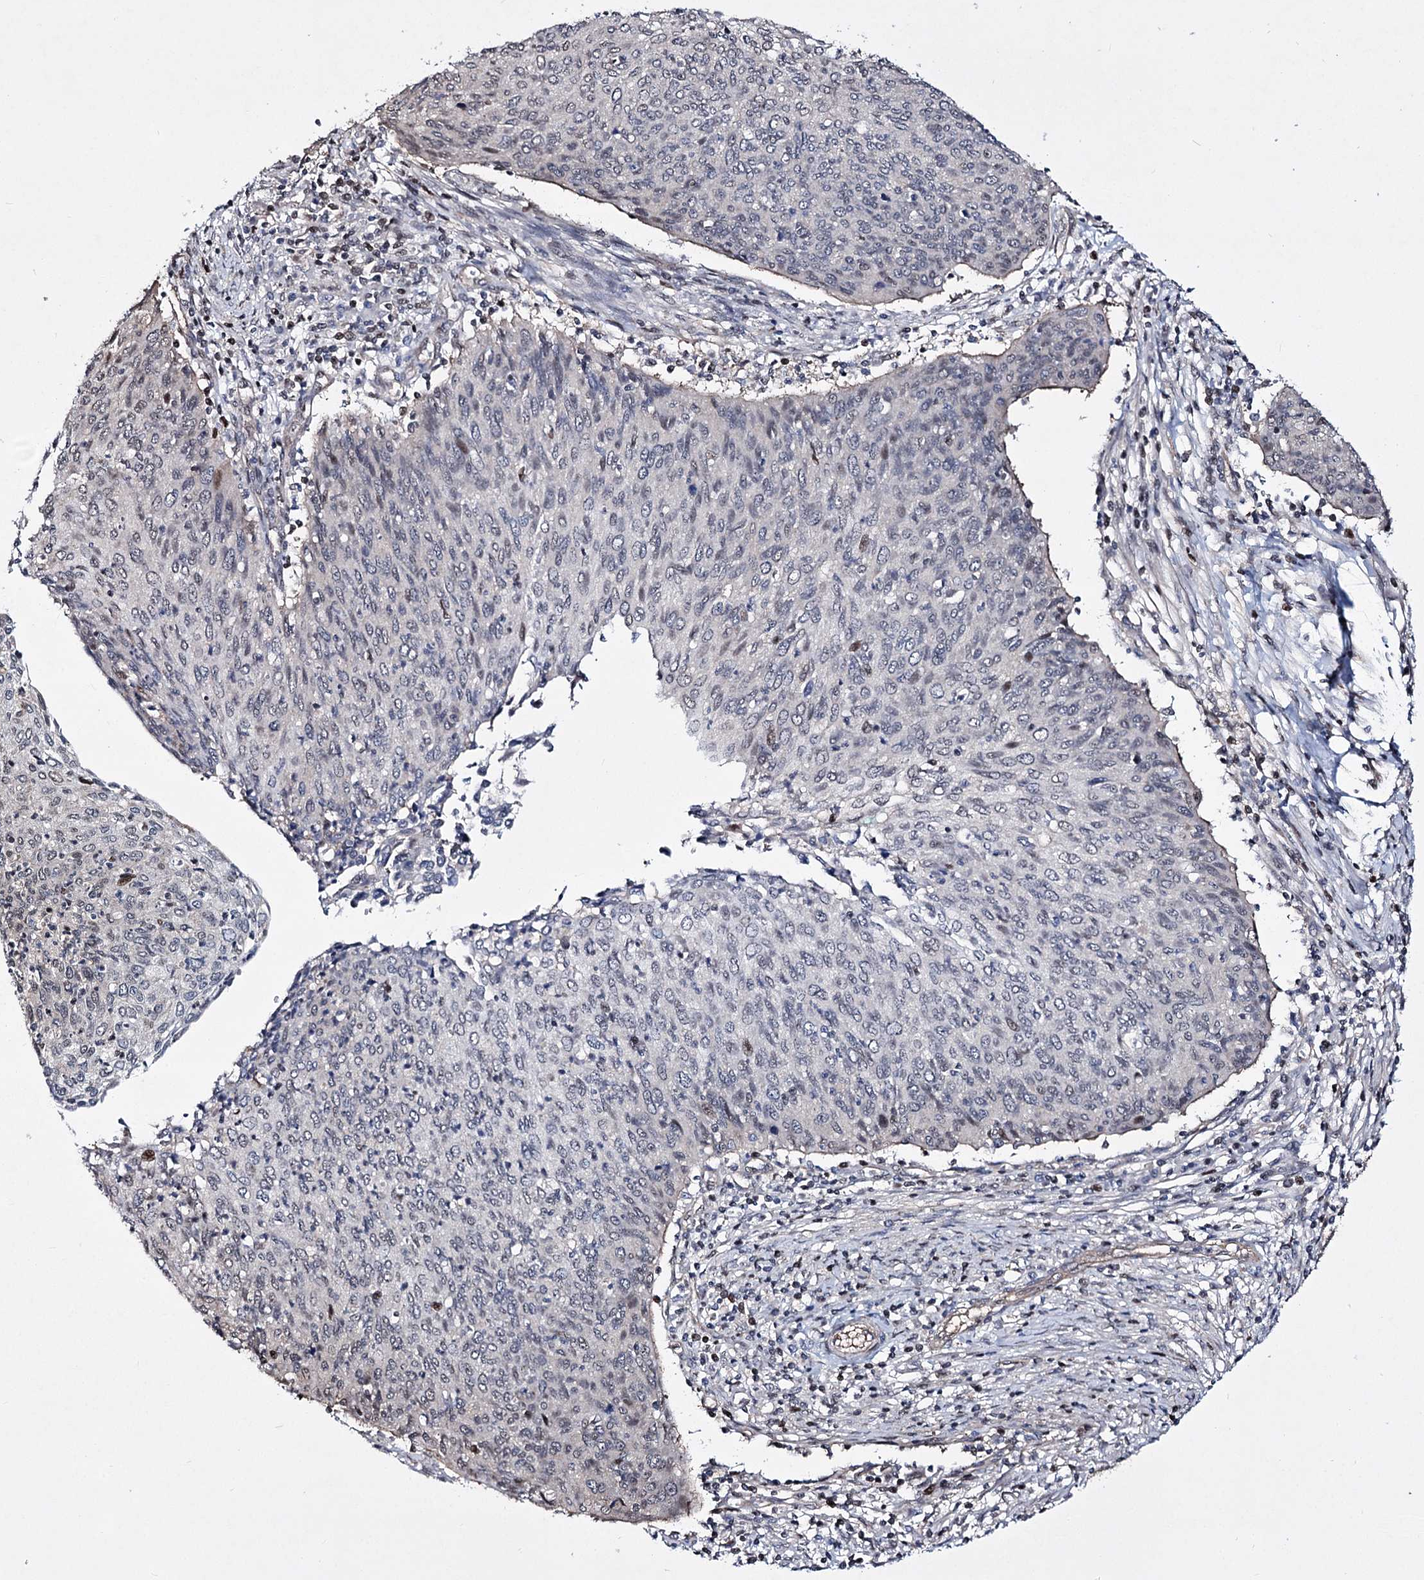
{"staining": {"intensity": "negative", "quantity": "none", "location": "none"}, "tissue": "cervical cancer", "cell_type": "Tumor cells", "image_type": "cancer", "snomed": [{"axis": "morphology", "description": "Squamous cell carcinoma, NOS"}, {"axis": "topography", "description": "Cervix"}], "caption": "Cervical squamous cell carcinoma stained for a protein using immunohistochemistry demonstrates no positivity tumor cells.", "gene": "CHMP7", "patient": {"sex": "female", "age": 38}}